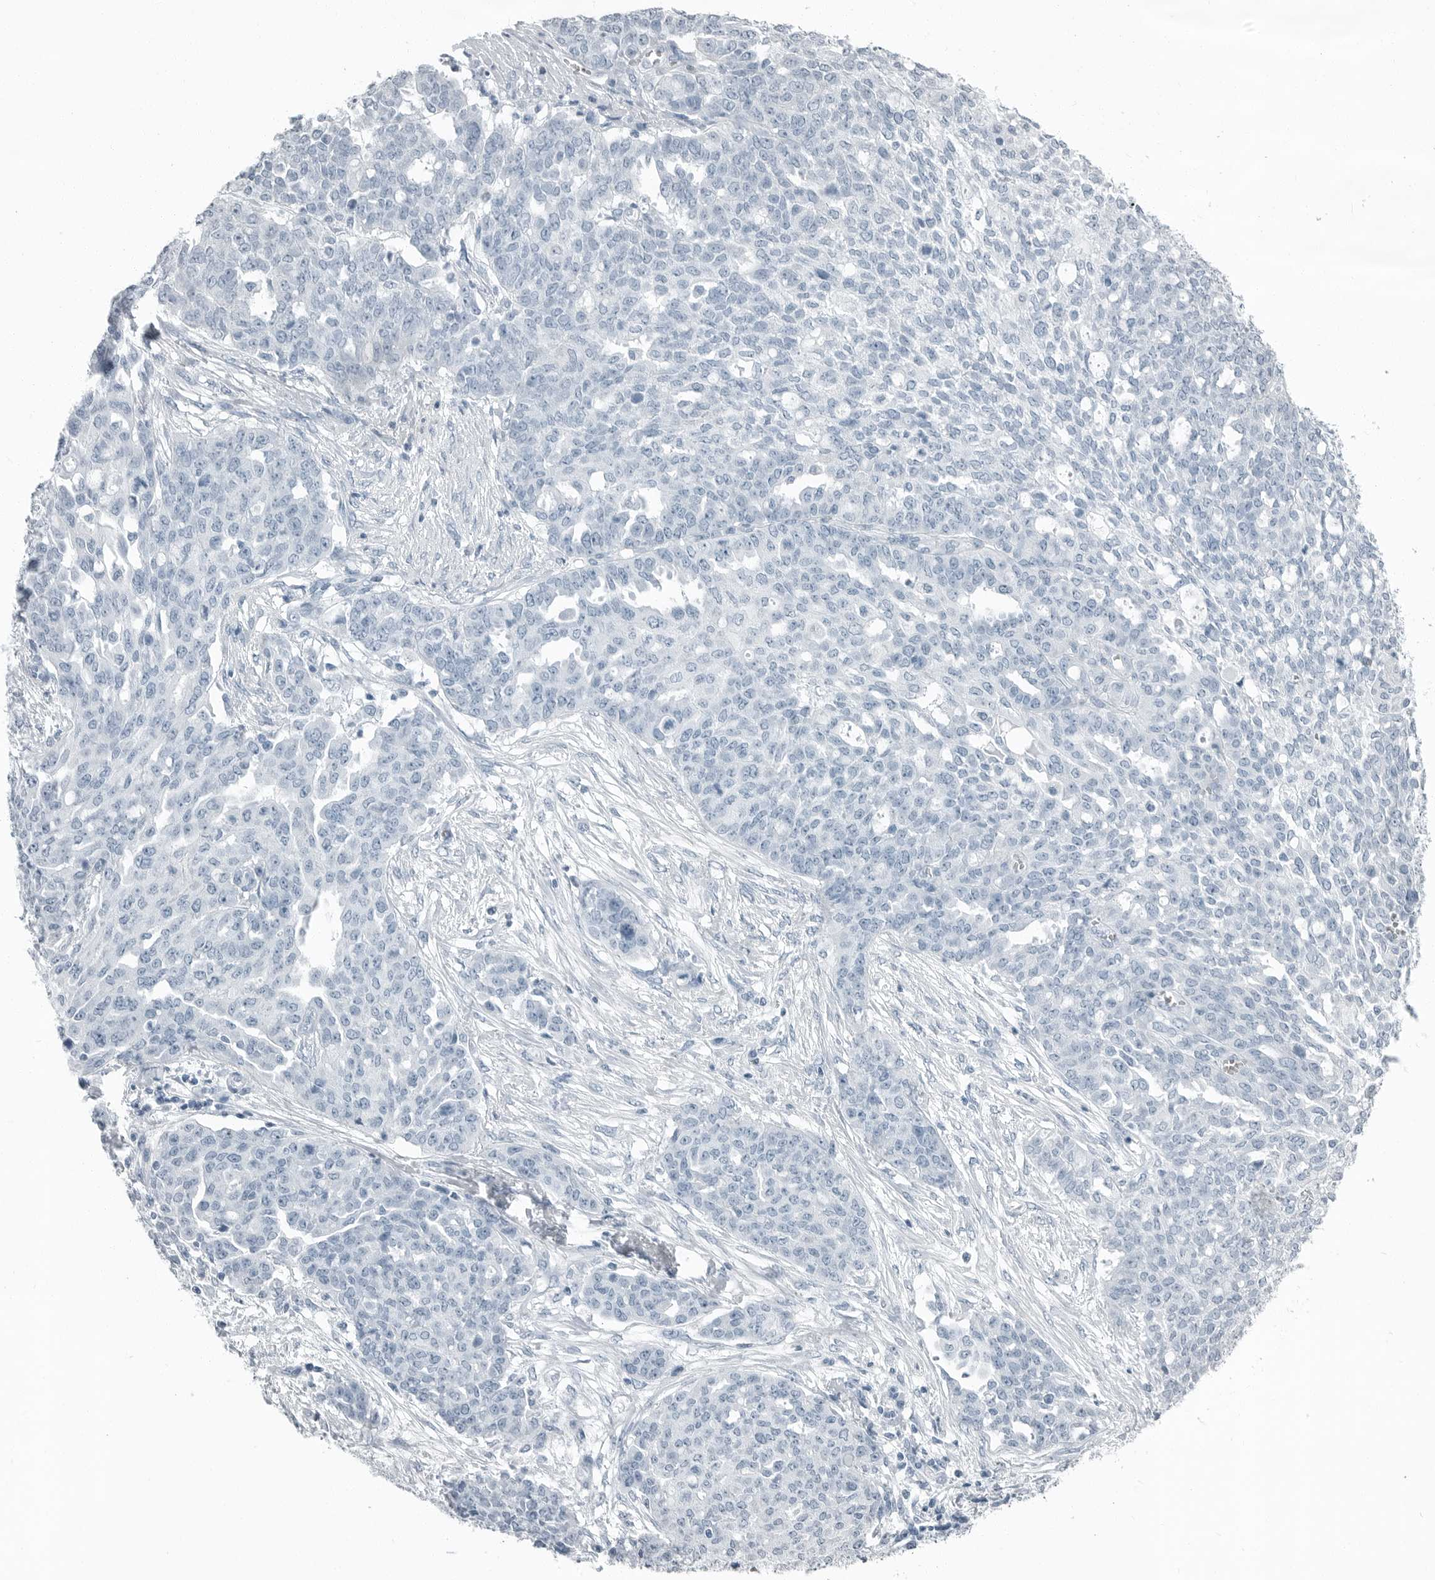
{"staining": {"intensity": "negative", "quantity": "none", "location": "none"}, "tissue": "ovarian cancer", "cell_type": "Tumor cells", "image_type": "cancer", "snomed": [{"axis": "morphology", "description": "Cystadenocarcinoma, serous, NOS"}, {"axis": "topography", "description": "Soft tissue"}, {"axis": "topography", "description": "Ovary"}], "caption": "DAB immunohistochemical staining of ovarian cancer (serous cystadenocarcinoma) demonstrates no significant positivity in tumor cells.", "gene": "FABP6", "patient": {"sex": "female", "age": 57}}